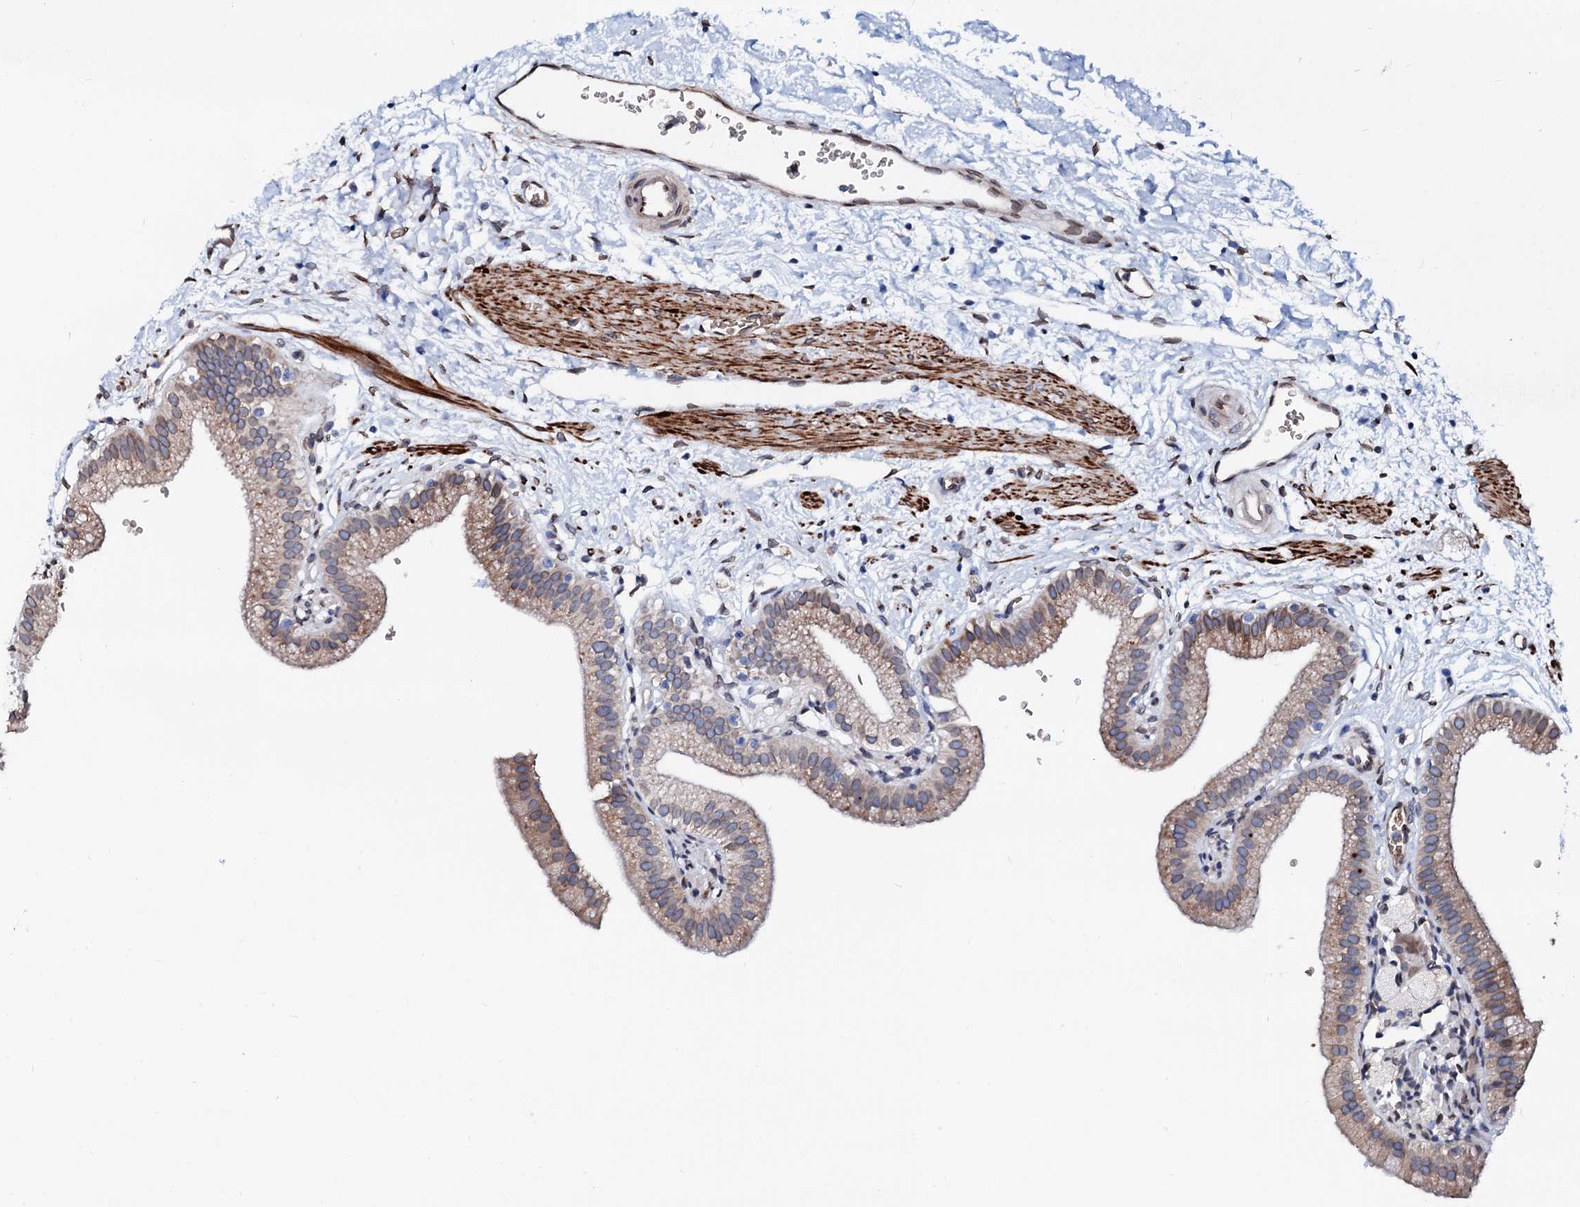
{"staining": {"intensity": "weak", "quantity": ">75%", "location": "cytoplasmic/membranous"}, "tissue": "gallbladder", "cell_type": "Glandular cells", "image_type": "normal", "snomed": [{"axis": "morphology", "description": "Normal tissue, NOS"}, {"axis": "topography", "description": "Gallbladder"}], "caption": "Immunohistochemical staining of benign human gallbladder demonstrates >75% levels of weak cytoplasmic/membranous protein positivity in about >75% of glandular cells. The protein of interest is shown in brown color, while the nuclei are stained blue.", "gene": "NRP2", "patient": {"sex": "male", "age": 55}}